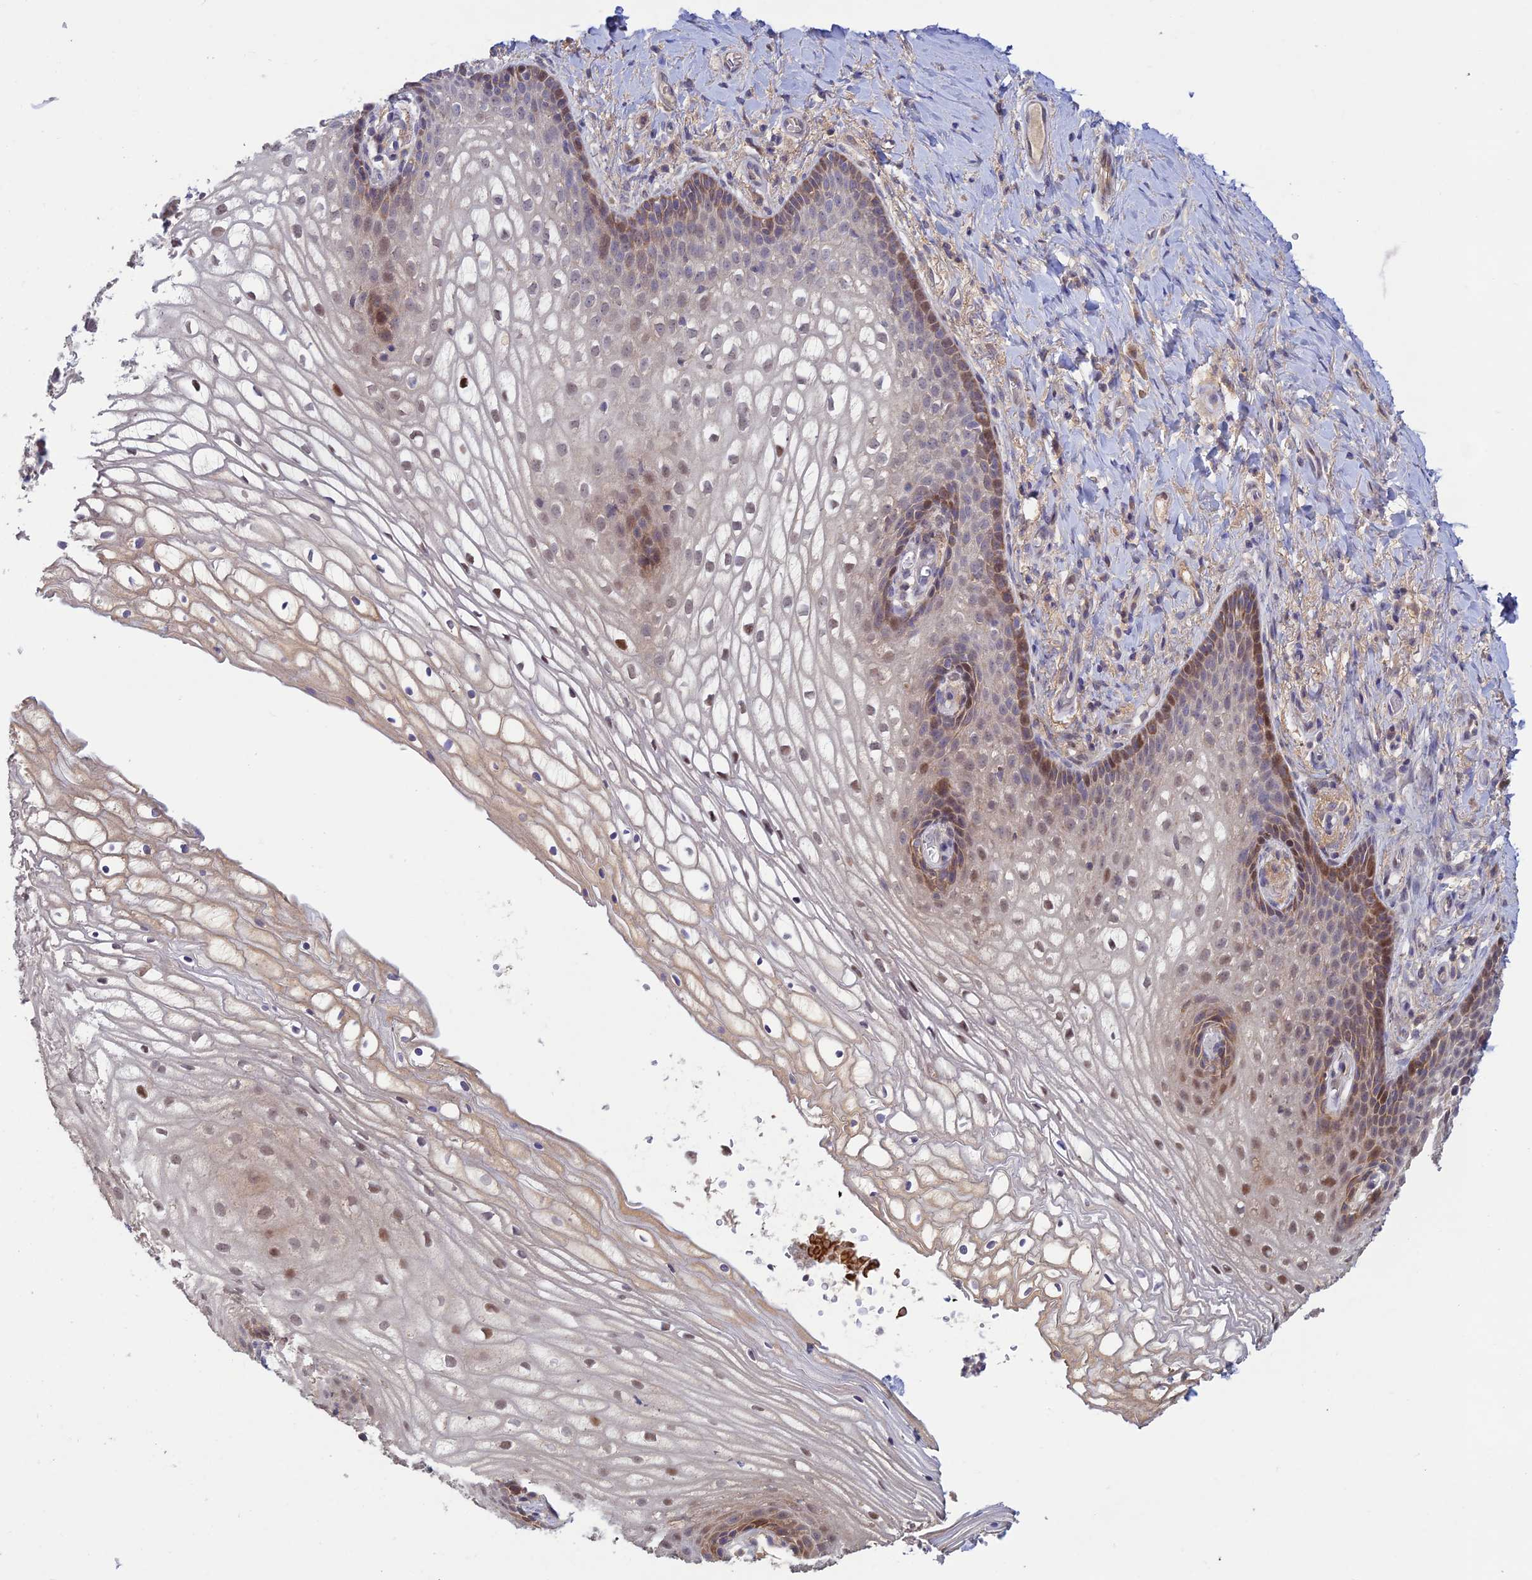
{"staining": {"intensity": "moderate", "quantity": "25%-75%", "location": "cytoplasmic/membranous,nuclear"}, "tissue": "vagina", "cell_type": "Squamous epithelial cells", "image_type": "normal", "snomed": [{"axis": "morphology", "description": "Normal tissue, NOS"}, {"axis": "topography", "description": "Vagina"}], "caption": "Immunohistochemical staining of benign human vagina exhibits moderate cytoplasmic/membranous,nuclear protein expression in about 25%-75% of squamous epithelial cells.", "gene": "FASTKD5", "patient": {"sex": "female", "age": 60}}